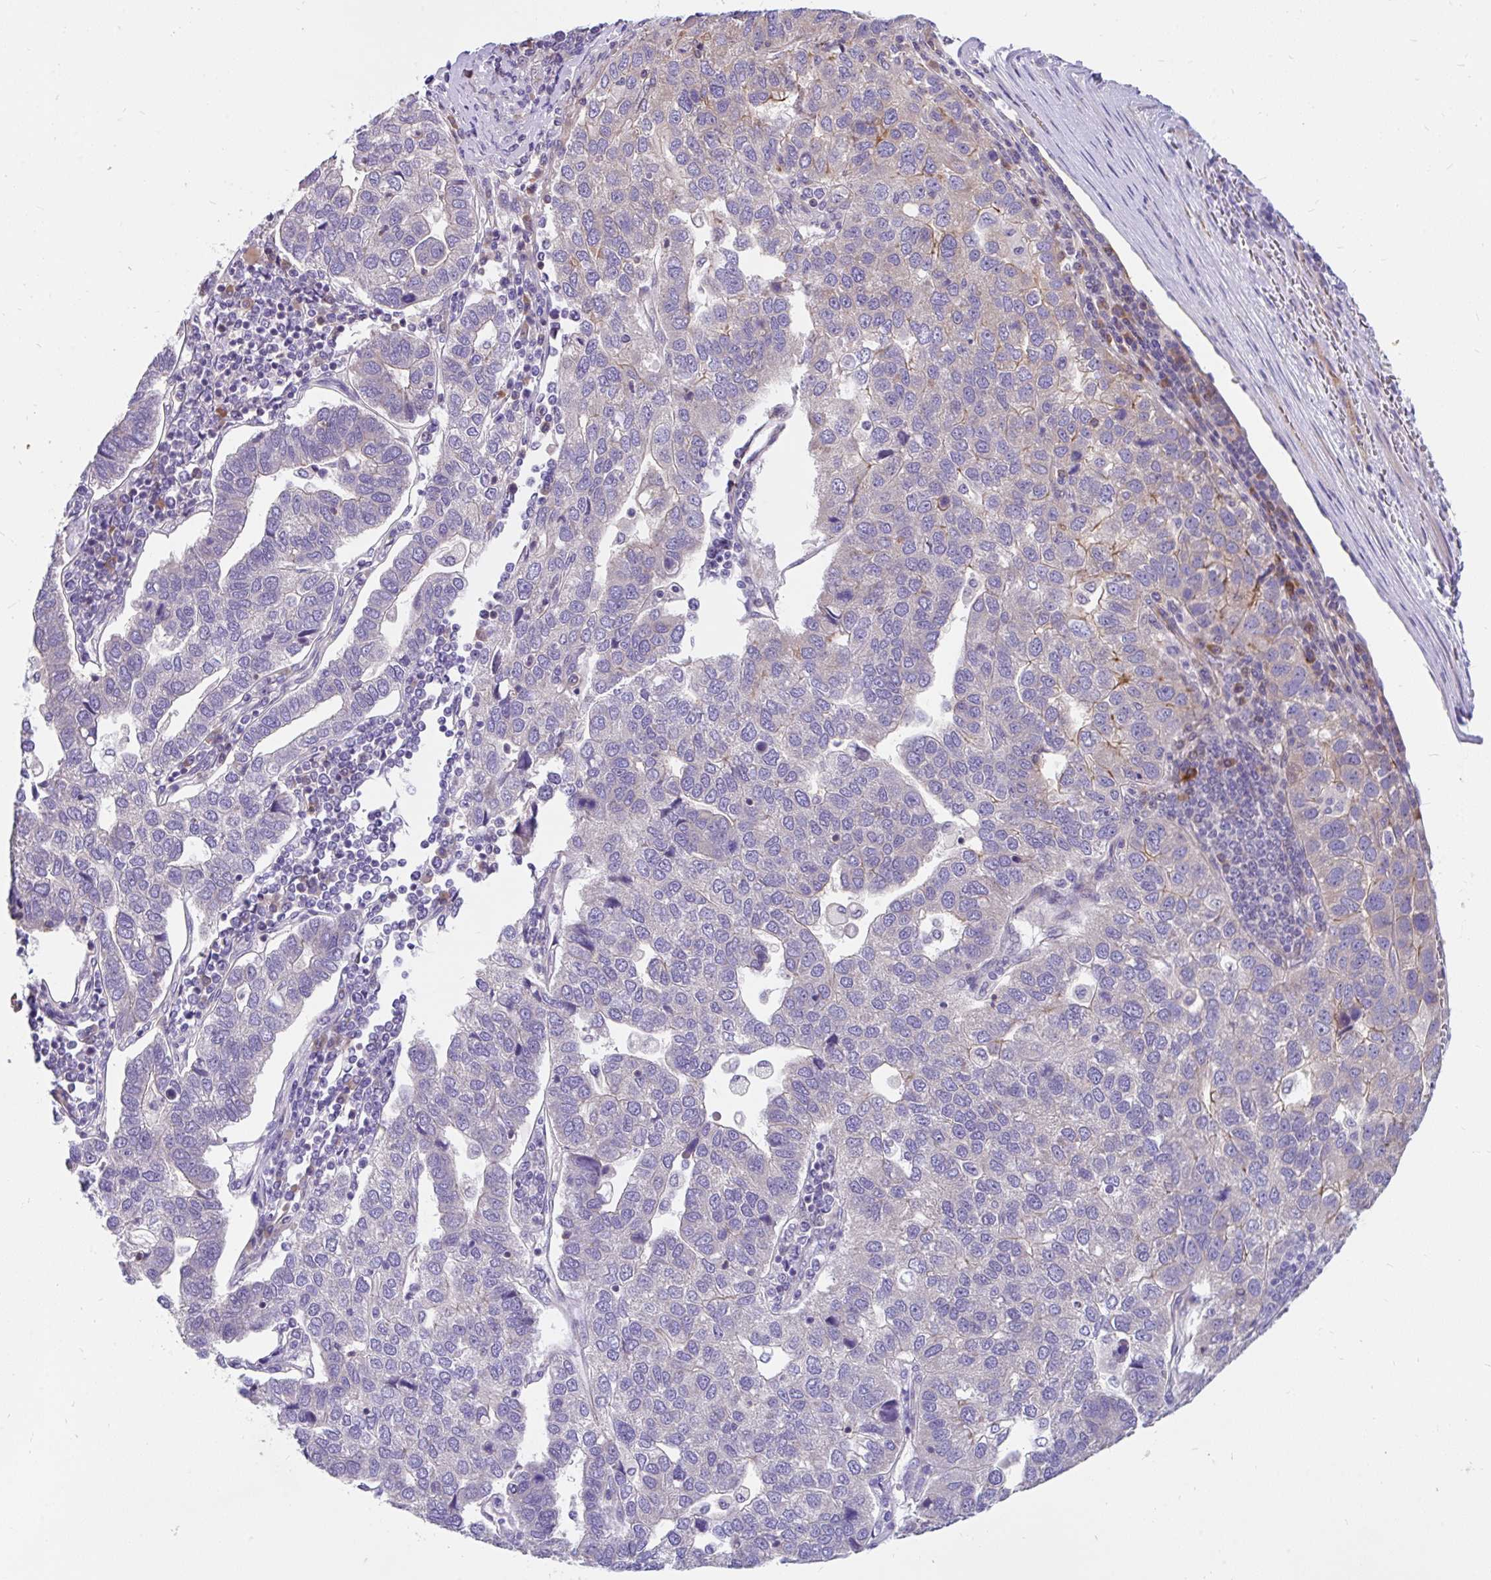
{"staining": {"intensity": "weak", "quantity": "<25%", "location": "cytoplasmic/membranous"}, "tissue": "pancreatic cancer", "cell_type": "Tumor cells", "image_type": "cancer", "snomed": [{"axis": "morphology", "description": "Adenocarcinoma, NOS"}, {"axis": "topography", "description": "Pancreas"}], "caption": "An IHC micrograph of pancreatic adenocarcinoma is shown. There is no staining in tumor cells of pancreatic adenocarcinoma.", "gene": "LRRC26", "patient": {"sex": "female", "age": 61}}